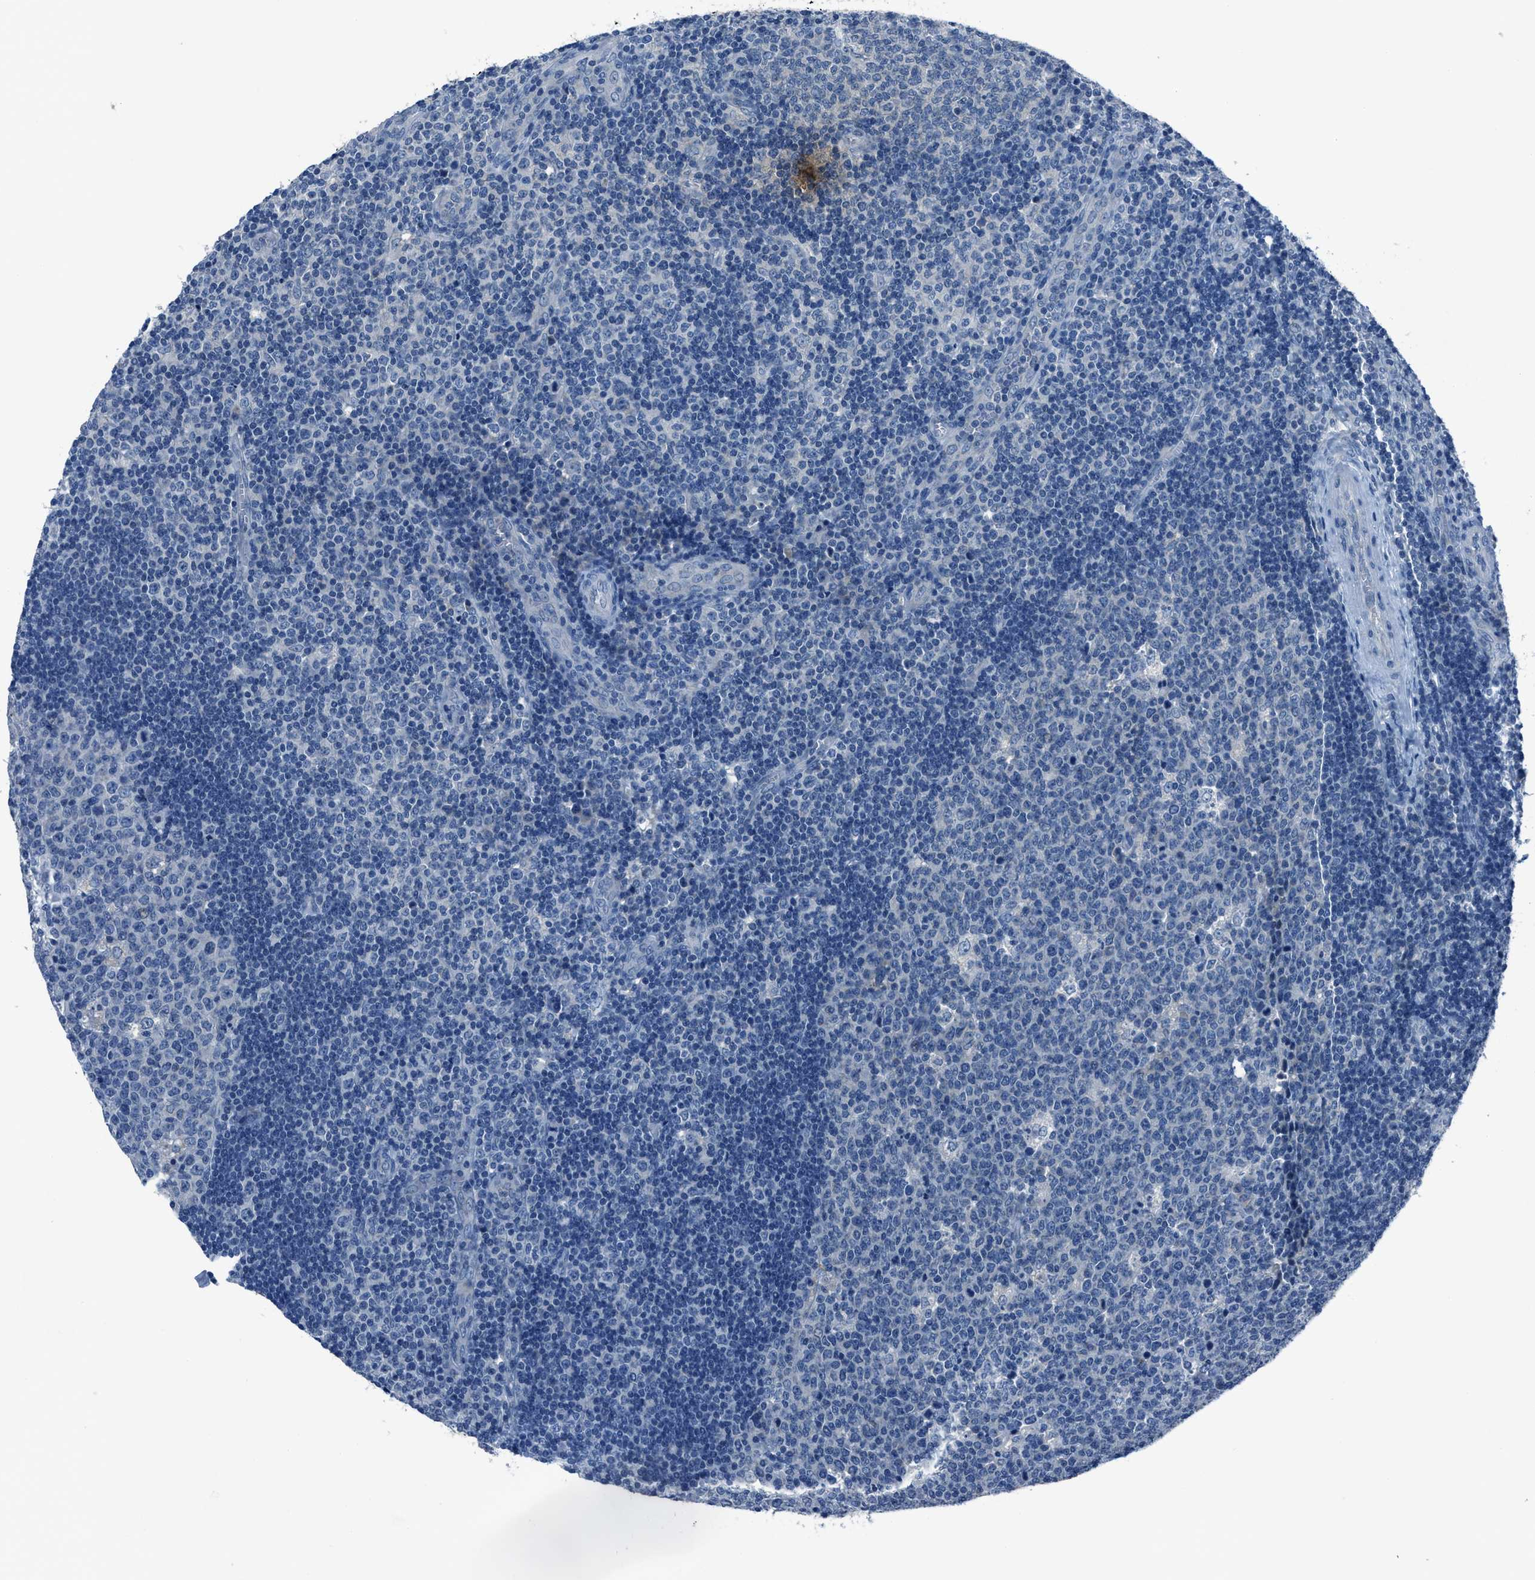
{"staining": {"intensity": "negative", "quantity": "none", "location": "none"}, "tissue": "lymph node", "cell_type": "Germinal center cells", "image_type": "normal", "snomed": [{"axis": "morphology", "description": "Normal tissue, NOS"}, {"axis": "topography", "description": "Lymph node"}, {"axis": "topography", "description": "Salivary gland"}], "caption": "Histopathology image shows no significant protein positivity in germinal center cells of normal lymph node.", "gene": "ADAM2", "patient": {"sex": "male", "age": 8}}